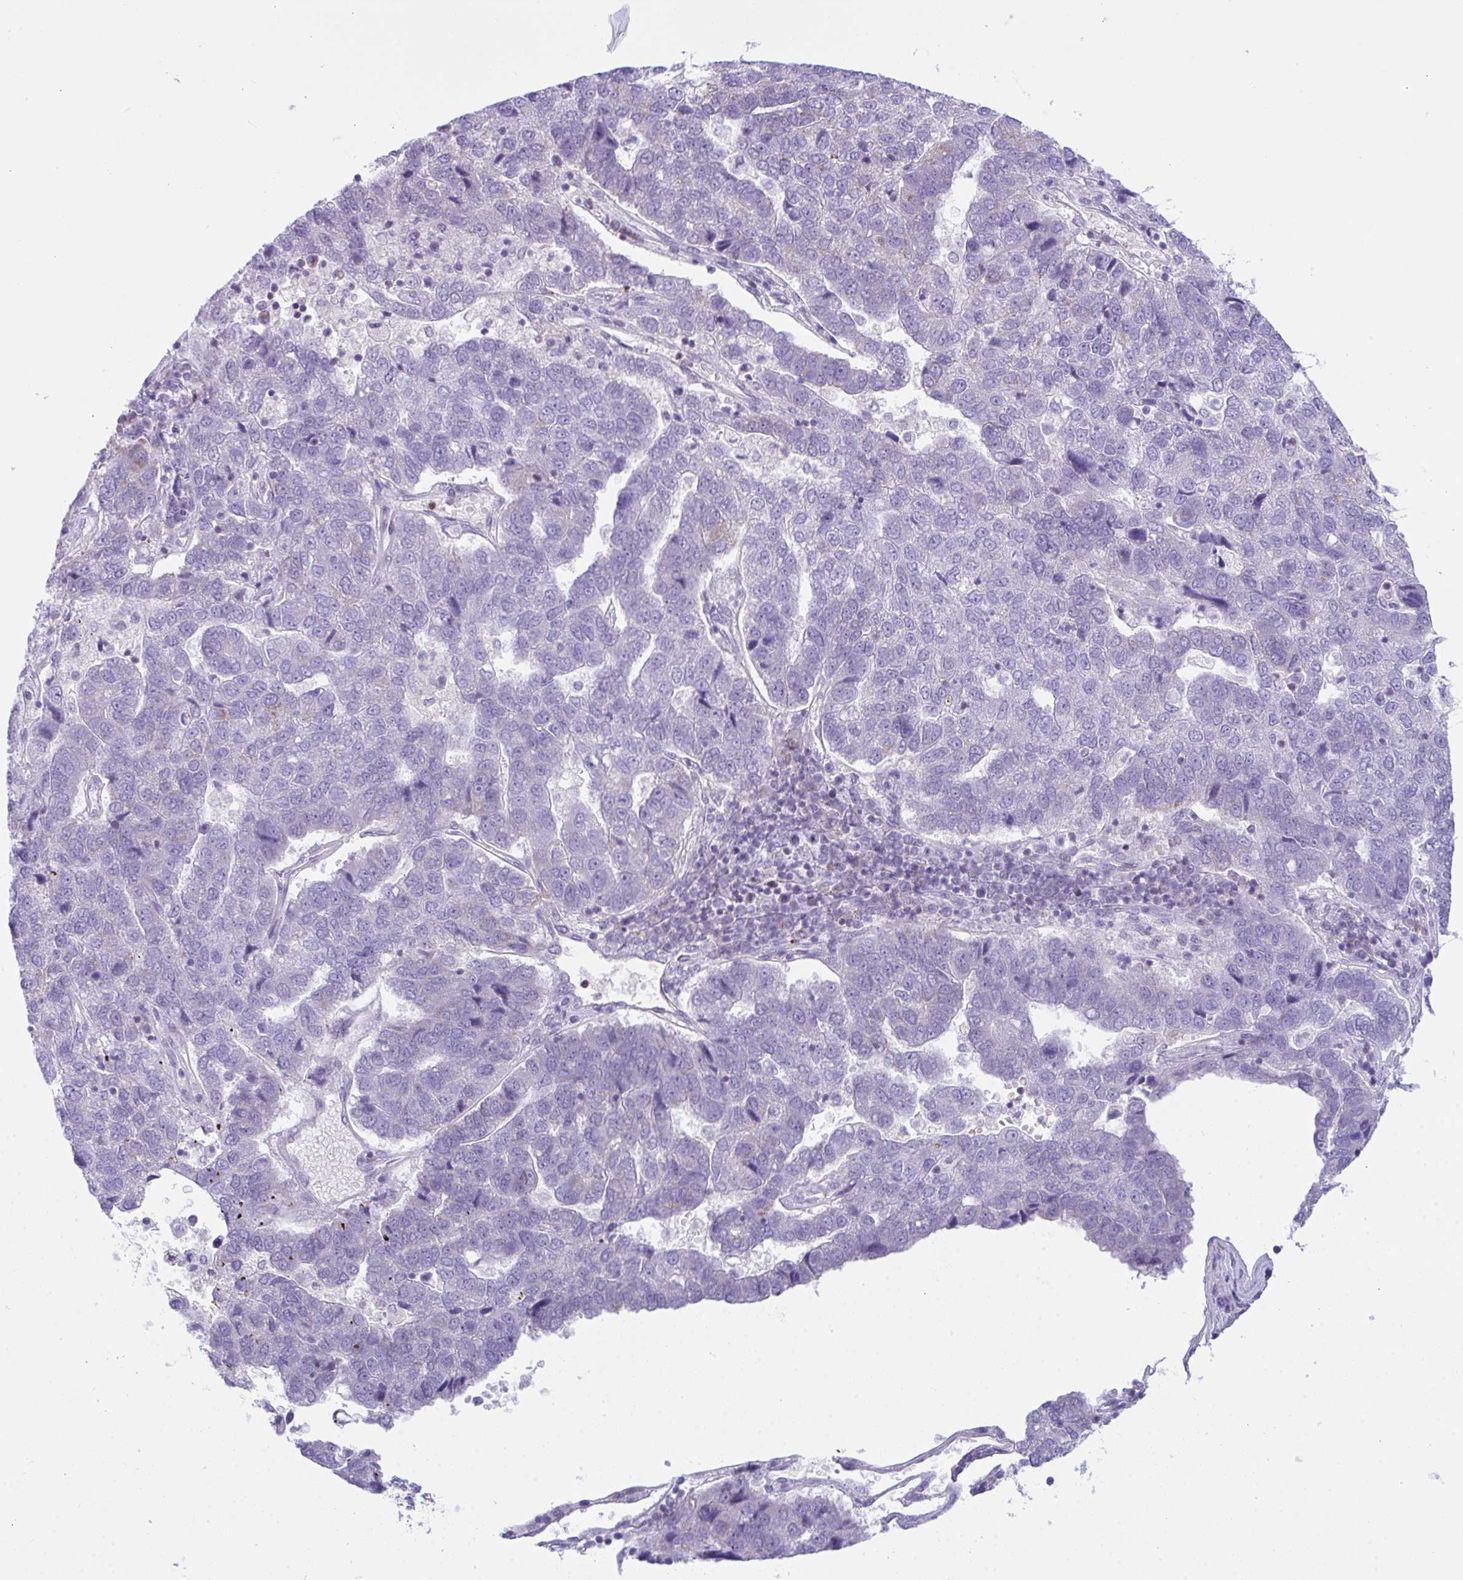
{"staining": {"intensity": "negative", "quantity": "none", "location": "none"}, "tissue": "pancreatic cancer", "cell_type": "Tumor cells", "image_type": "cancer", "snomed": [{"axis": "morphology", "description": "Adenocarcinoma, NOS"}, {"axis": "topography", "description": "Pancreas"}], "caption": "The IHC photomicrograph has no significant positivity in tumor cells of pancreatic adenocarcinoma tissue.", "gene": "PLA2G12B", "patient": {"sex": "female", "age": 61}}